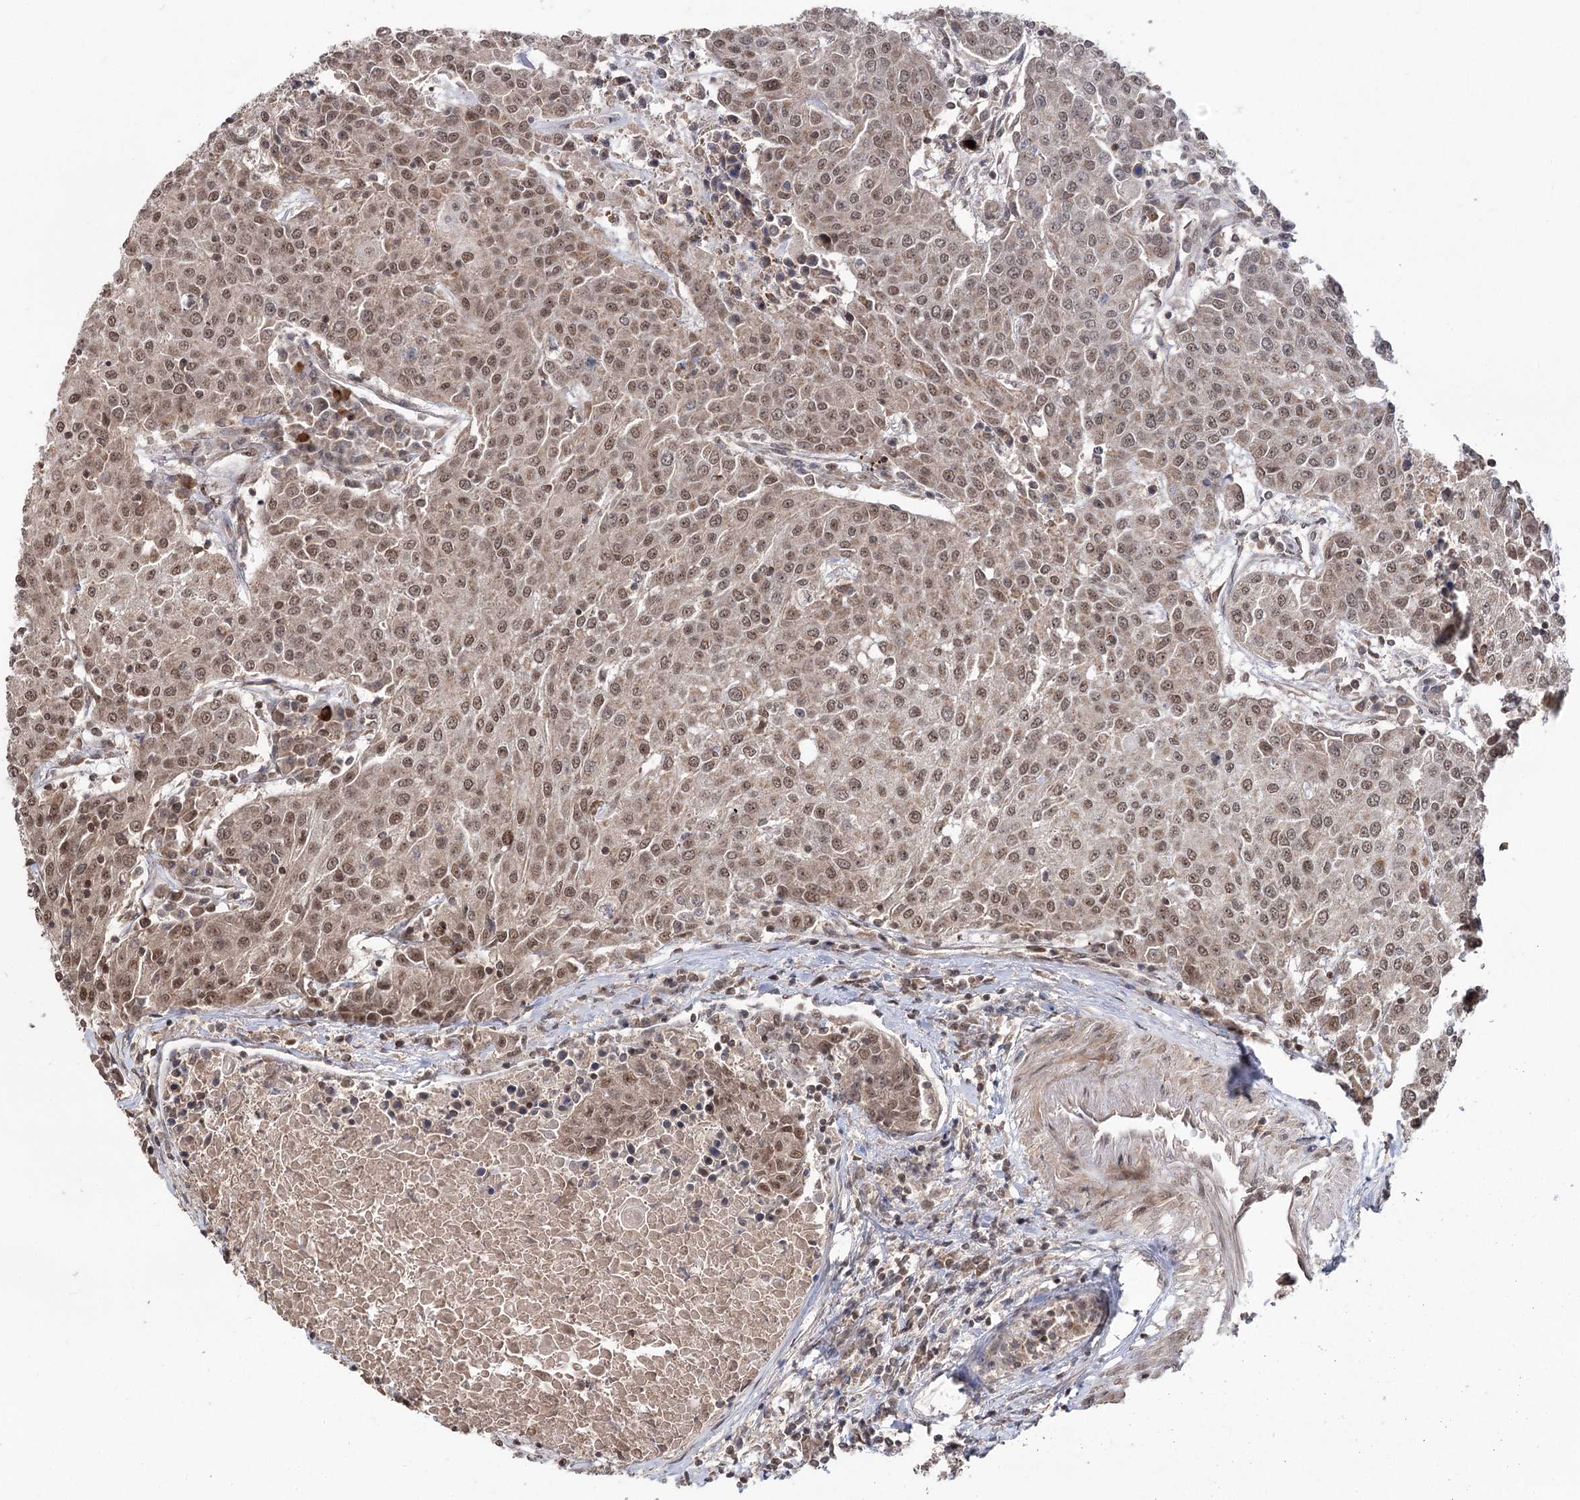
{"staining": {"intensity": "moderate", "quantity": ">75%", "location": "cytoplasmic/membranous,nuclear"}, "tissue": "urothelial cancer", "cell_type": "Tumor cells", "image_type": "cancer", "snomed": [{"axis": "morphology", "description": "Urothelial carcinoma, High grade"}, {"axis": "topography", "description": "Urinary bladder"}], "caption": "A histopathology image showing moderate cytoplasmic/membranous and nuclear positivity in approximately >75% of tumor cells in urothelial carcinoma (high-grade), as visualized by brown immunohistochemical staining.", "gene": "FAM53B", "patient": {"sex": "female", "age": 85}}